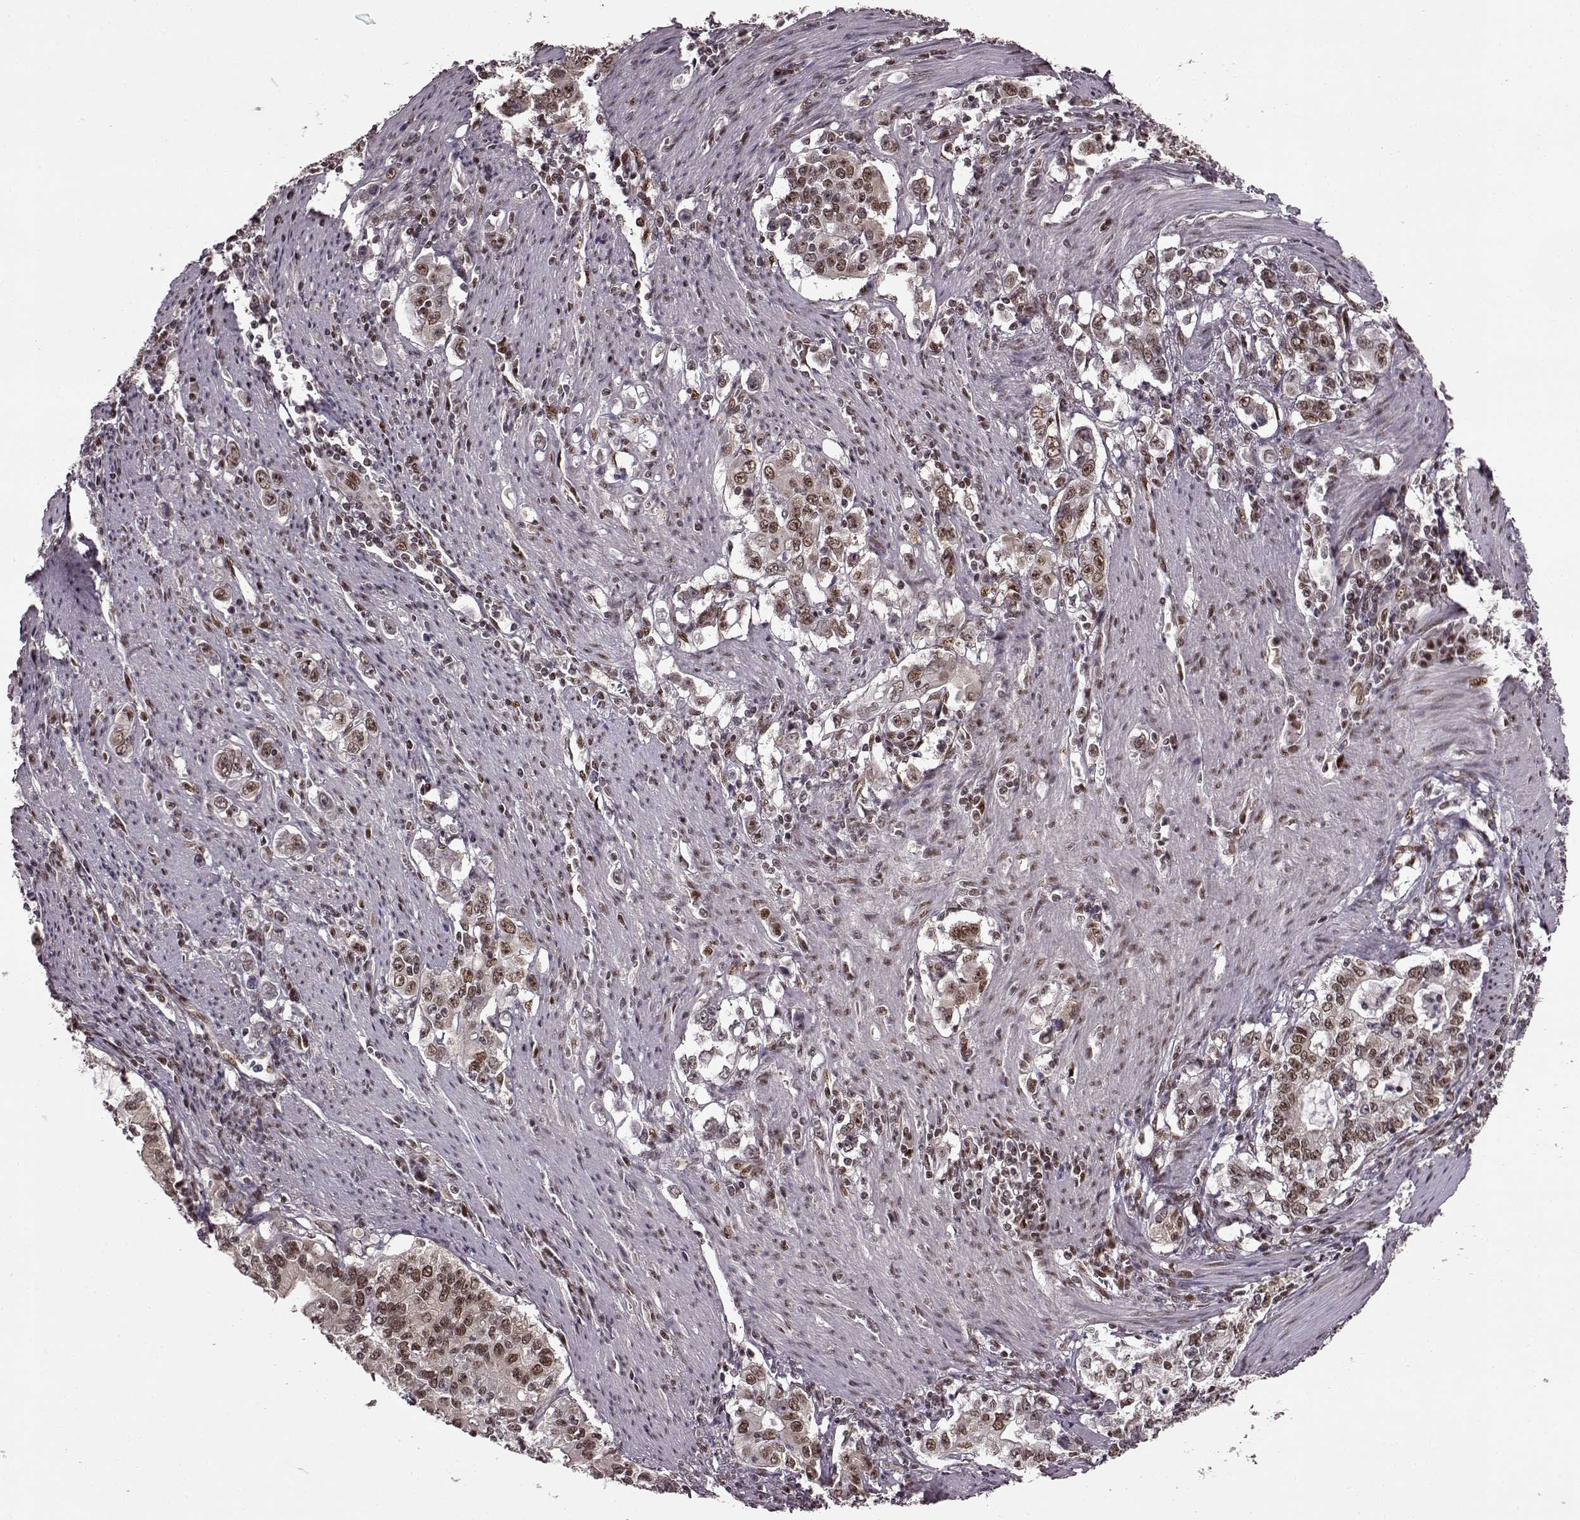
{"staining": {"intensity": "moderate", "quantity": "25%-75%", "location": "nuclear"}, "tissue": "stomach cancer", "cell_type": "Tumor cells", "image_type": "cancer", "snomed": [{"axis": "morphology", "description": "Adenocarcinoma, NOS"}, {"axis": "topography", "description": "Stomach, lower"}], "caption": "Immunohistochemical staining of human stomach cancer (adenocarcinoma) reveals medium levels of moderate nuclear positivity in about 25%-75% of tumor cells.", "gene": "FTO", "patient": {"sex": "female", "age": 72}}